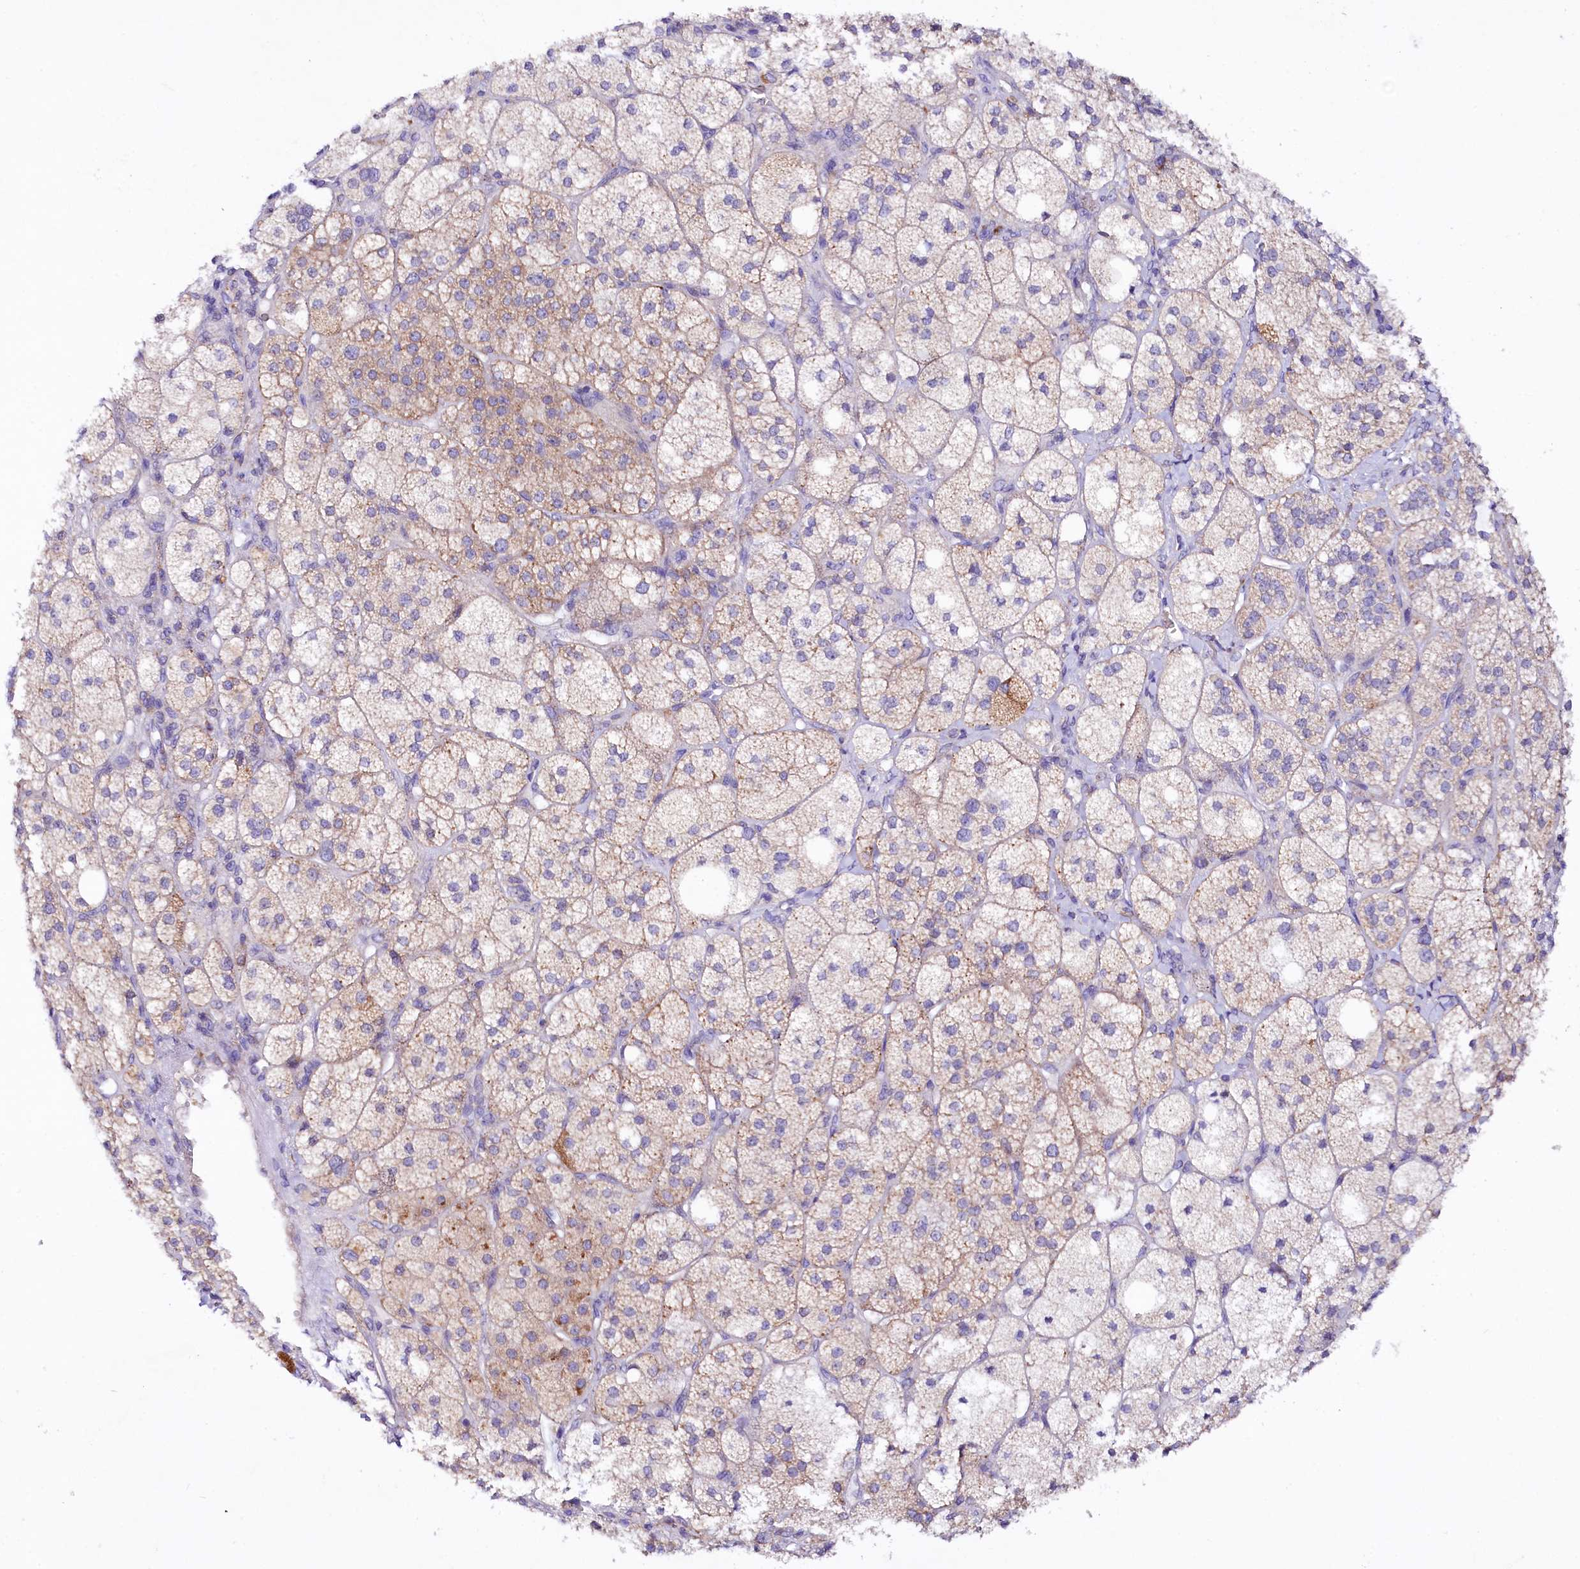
{"staining": {"intensity": "moderate", "quantity": "<25%", "location": "cytoplasmic/membranous"}, "tissue": "adrenal gland", "cell_type": "Glandular cells", "image_type": "normal", "snomed": [{"axis": "morphology", "description": "Normal tissue, NOS"}, {"axis": "topography", "description": "Adrenal gland"}], "caption": "Normal adrenal gland displays moderate cytoplasmic/membranous positivity in about <25% of glandular cells.", "gene": "CEP295", "patient": {"sex": "male", "age": 61}}